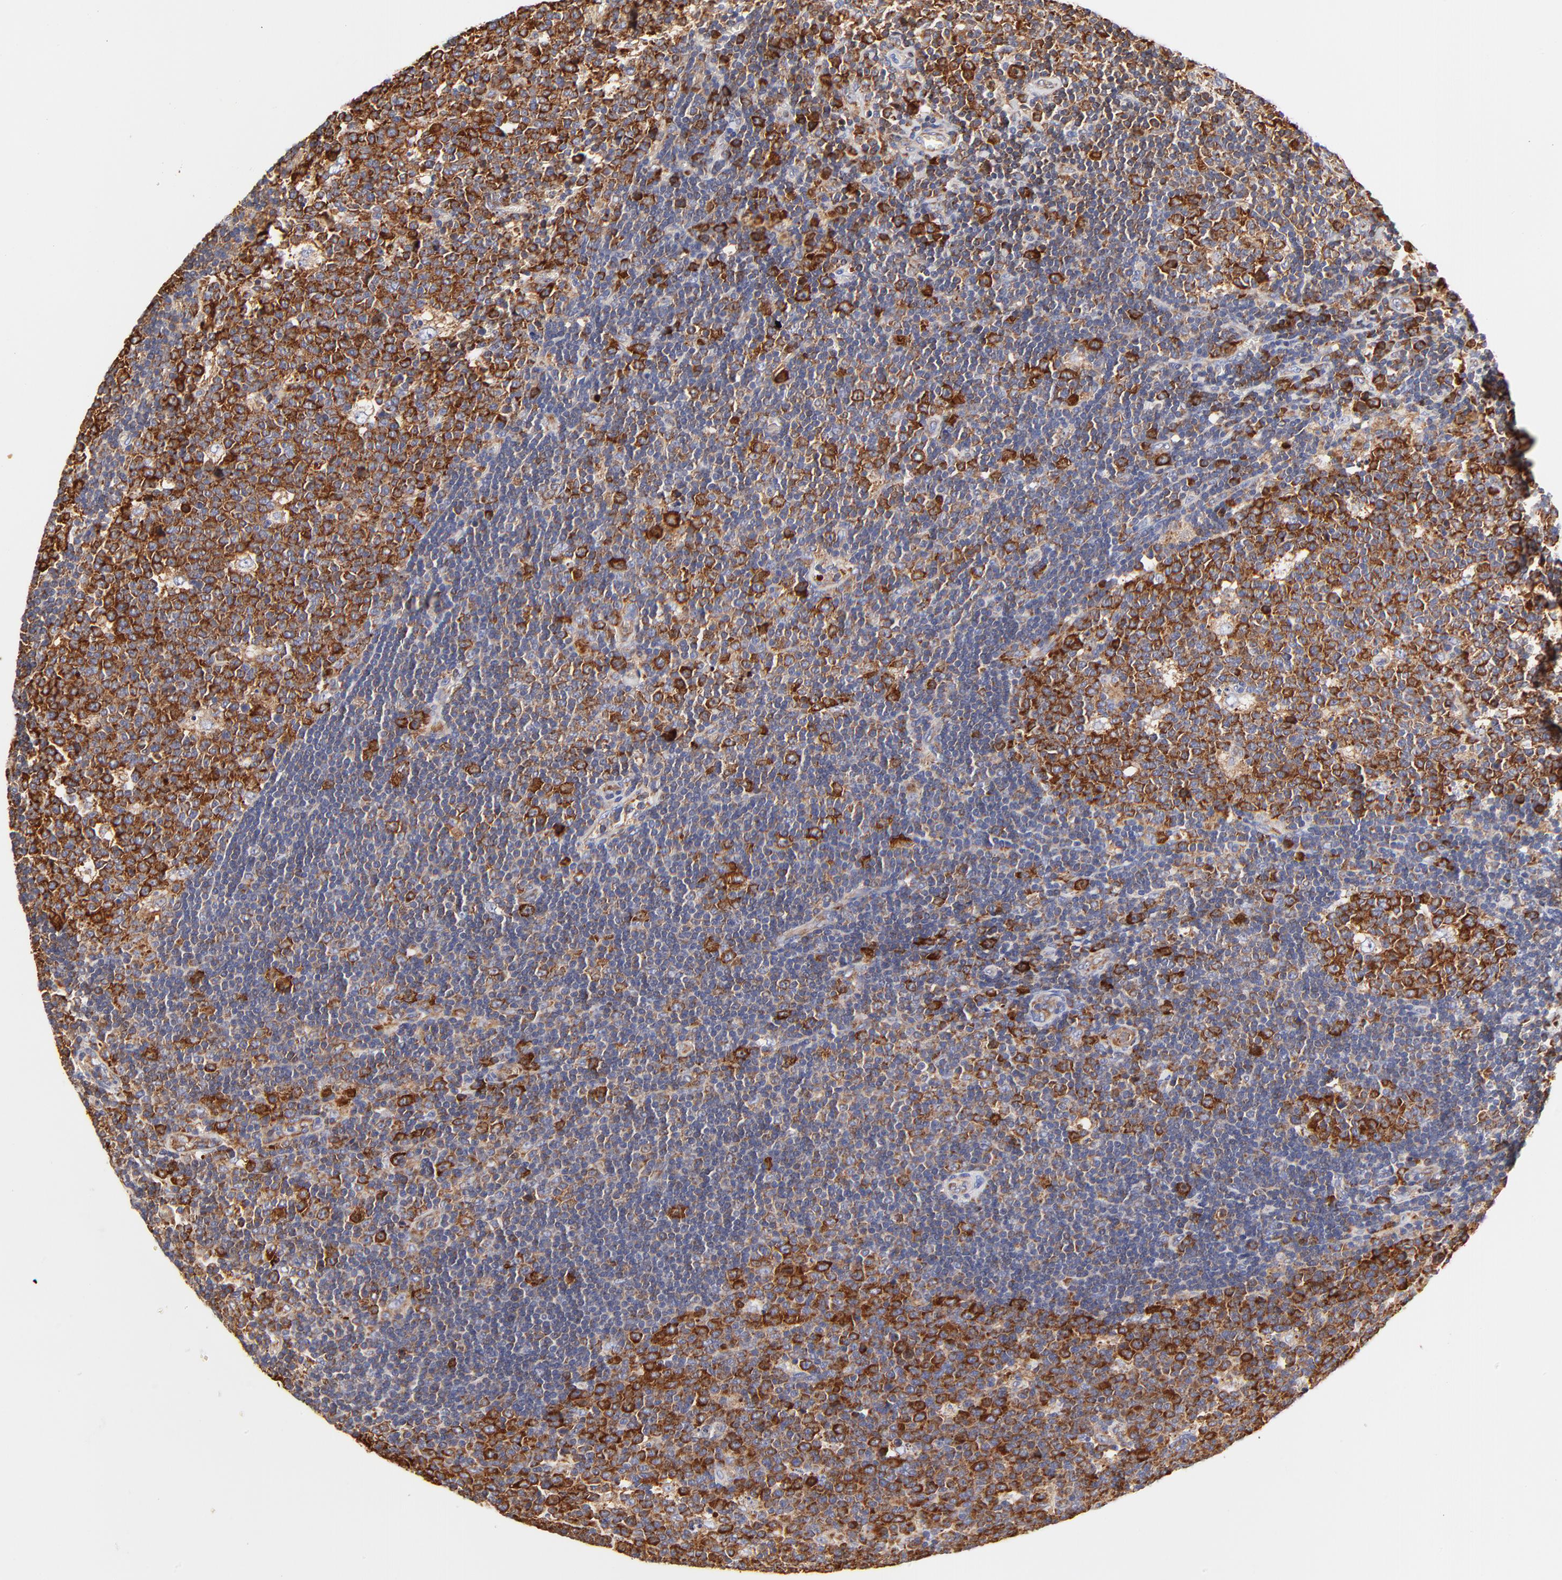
{"staining": {"intensity": "strong", "quantity": "25%-75%", "location": "cytoplasmic/membranous"}, "tissue": "lymph node", "cell_type": "Germinal center cells", "image_type": "normal", "snomed": [{"axis": "morphology", "description": "Normal tissue, NOS"}, {"axis": "topography", "description": "Lymph node"}, {"axis": "topography", "description": "Salivary gland"}], "caption": "Immunohistochemical staining of unremarkable human lymph node exhibits strong cytoplasmic/membranous protein positivity in approximately 25%-75% of germinal center cells.", "gene": "RPL27", "patient": {"sex": "male", "age": 8}}